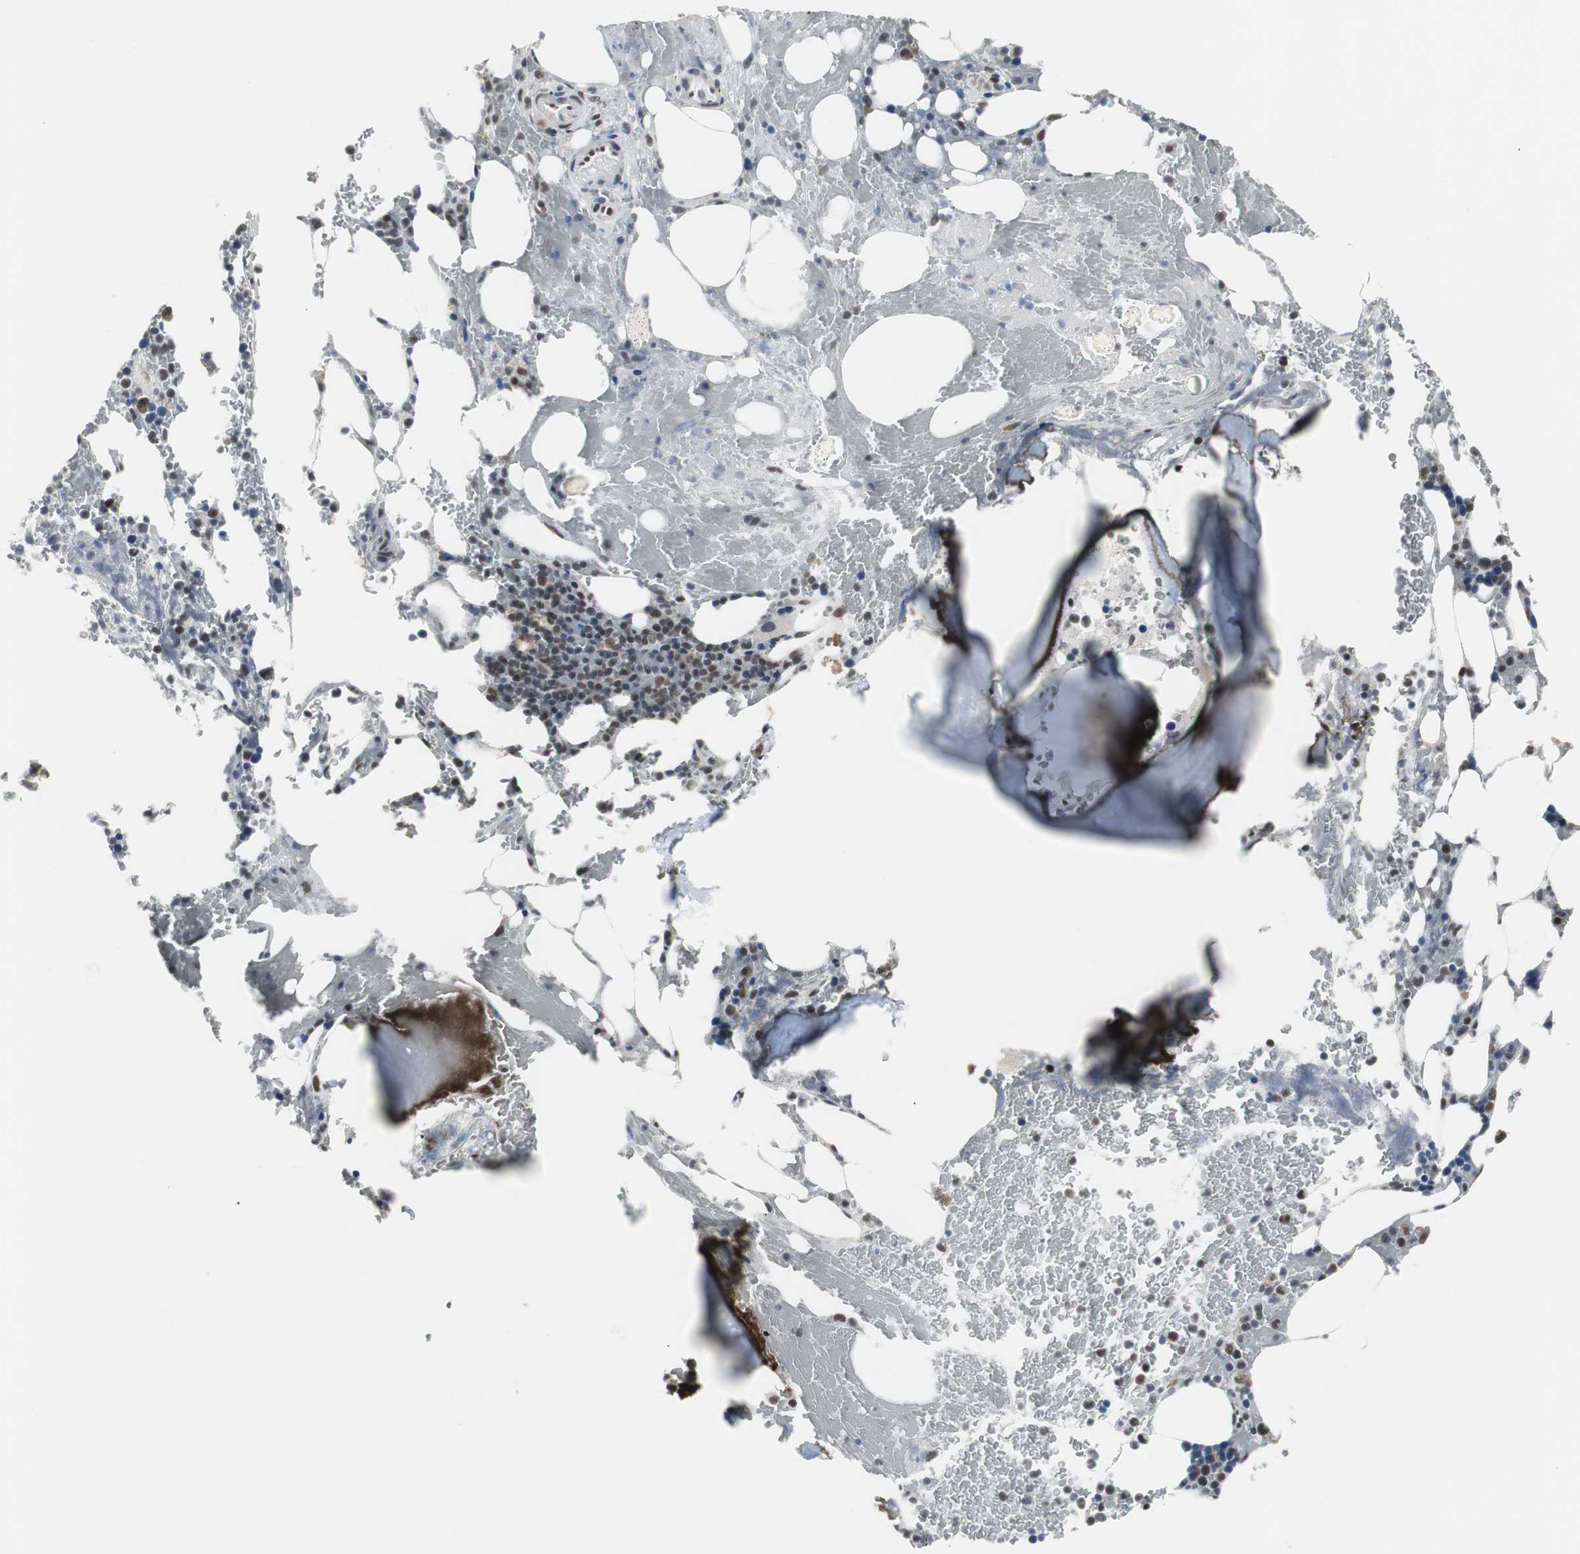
{"staining": {"intensity": "moderate", "quantity": ">75%", "location": "nuclear"}, "tissue": "bone marrow", "cell_type": "Hematopoietic cells", "image_type": "normal", "snomed": [{"axis": "morphology", "description": "Normal tissue, NOS"}, {"axis": "topography", "description": "Bone marrow"}], "caption": "This histopathology image demonstrates normal bone marrow stained with immunohistochemistry to label a protein in brown. The nuclear of hematopoietic cells show moderate positivity for the protein. Nuclei are counter-stained blue.", "gene": "TAF7", "patient": {"sex": "female", "age": 73}}